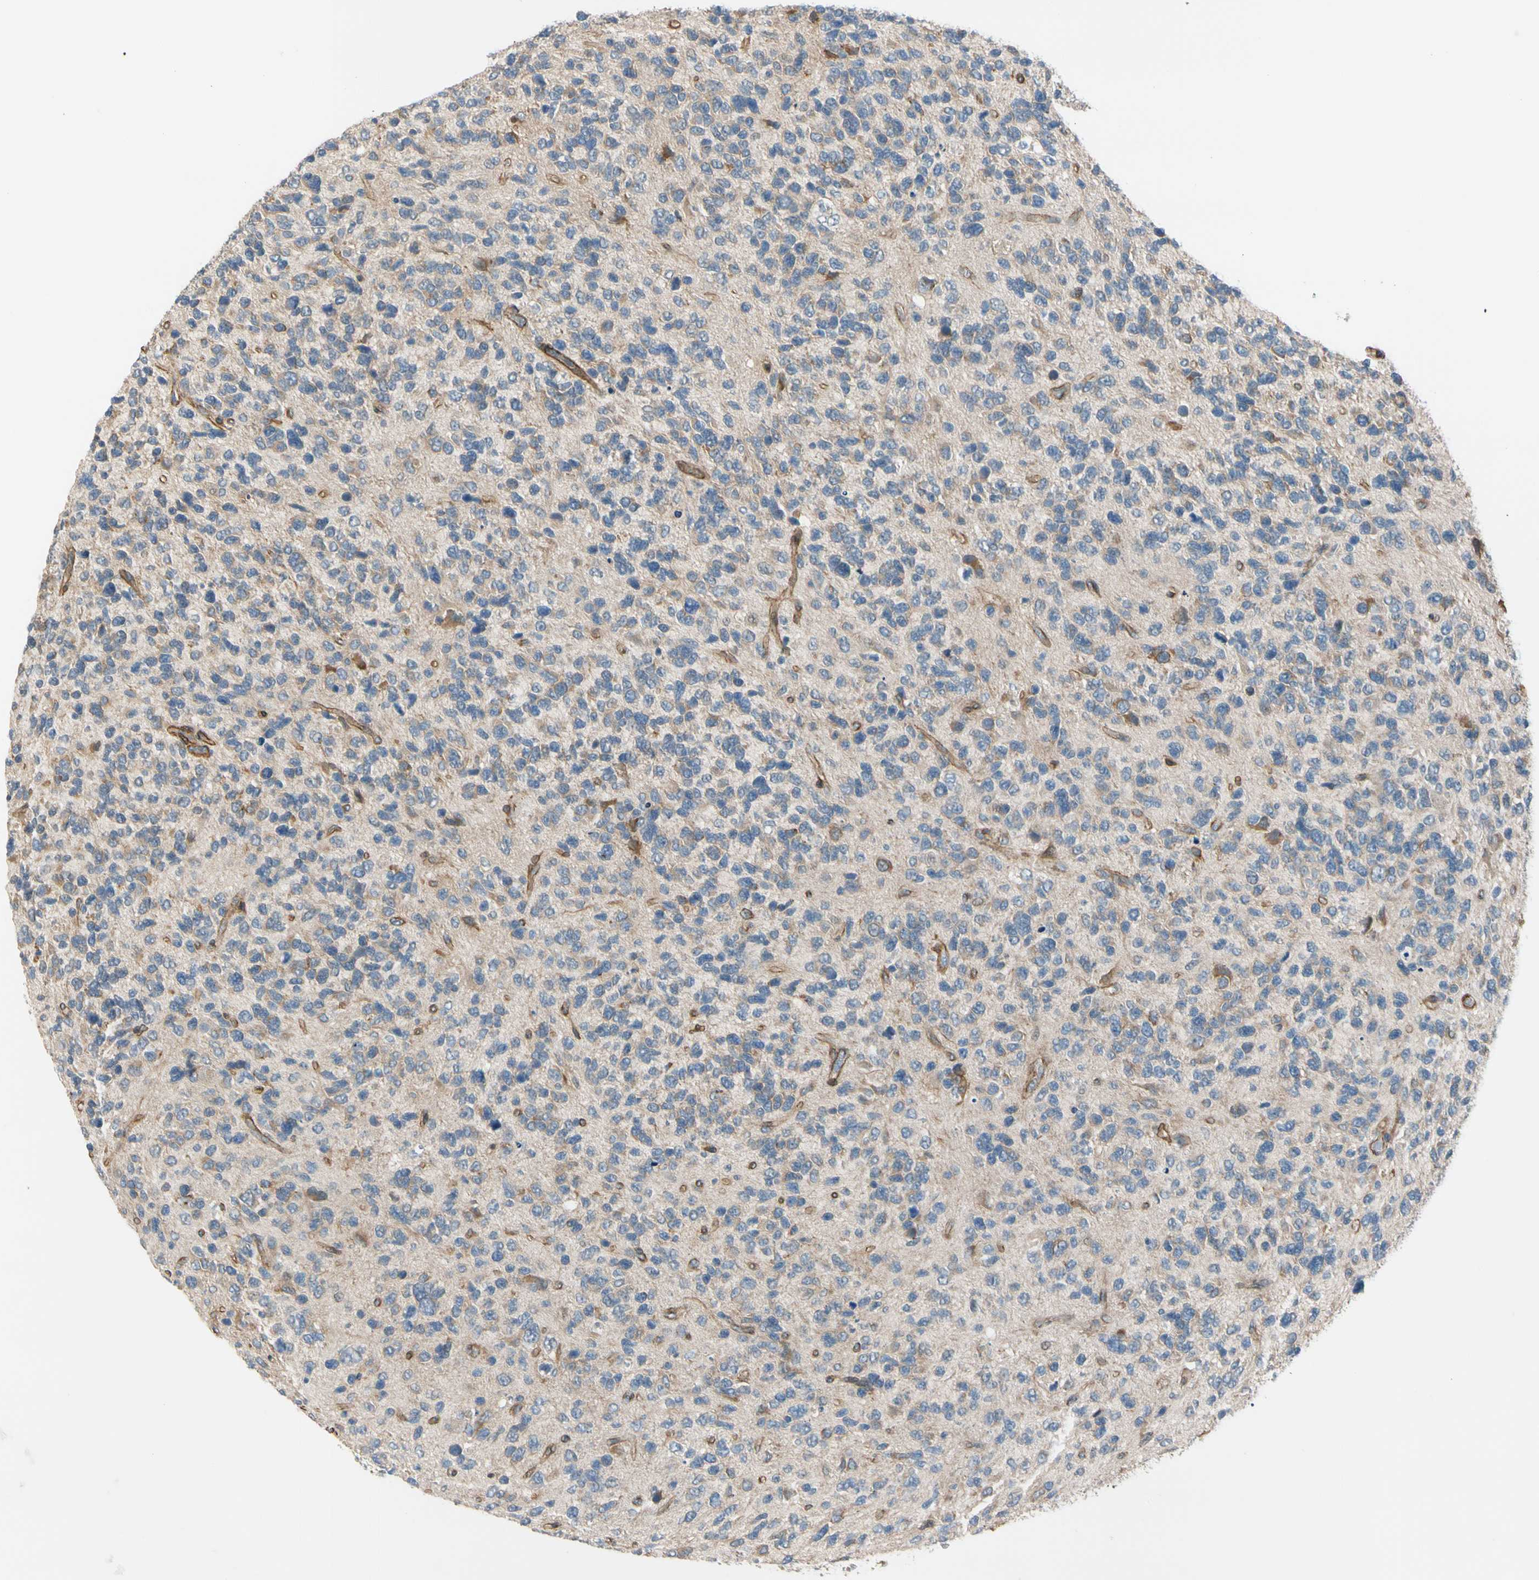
{"staining": {"intensity": "moderate", "quantity": "<25%", "location": "cytoplasmic/membranous"}, "tissue": "glioma", "cell_type": "Tumor cells", "image_type": "cancer", "snomed": [{"axis": "morphology", "description": "Glioma, malignant, High grade"}, {"axis": "topography", "description": "Brain"}], "caption": "High-grade glioma (malignant) stained with a protein marker shows moderate staining in tumor cells.", "gene": "LIMK2", "patient": {"sex": "female", "age": 58}}